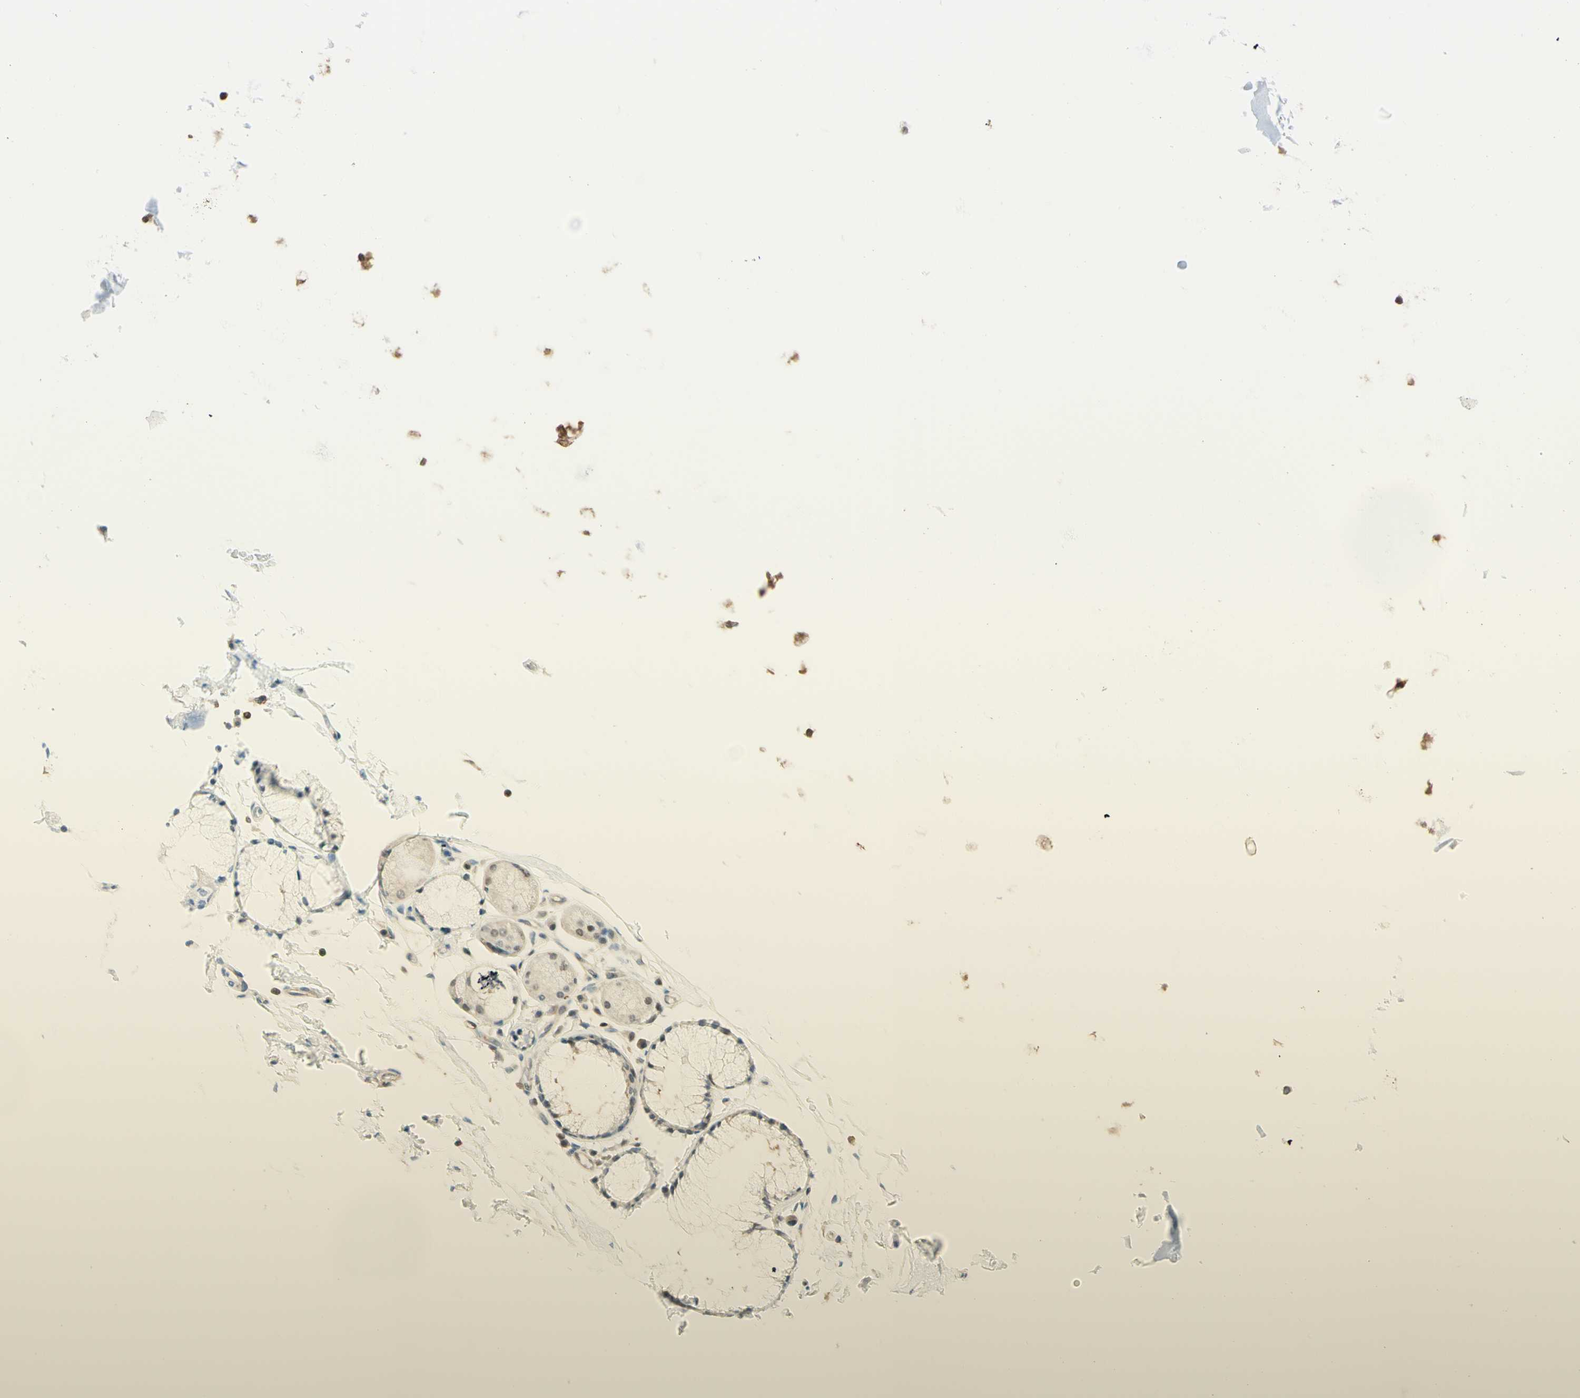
{"staining": {"intensity": "weak", "quantity": "25%-75%", "location": "cytoplasmic/membranous"}, "tissue": "adipose tissue", "cell_type": "Adipocytes", "image_type": "normal", "snomed": [{"axis": "morphology", "description": "Normal tissue, NOS"}, {"axis": "topography", "description": "Bronchus"}], "caption": "DAB immunohistochemical staining of unremarkable adipose tissue reveals weak cytoplasmic/membranous protein staining in approximately 25%-75% of adipocytes.", "gene": "UPK3B", "patient": {"sex": "female", "age": 73}}